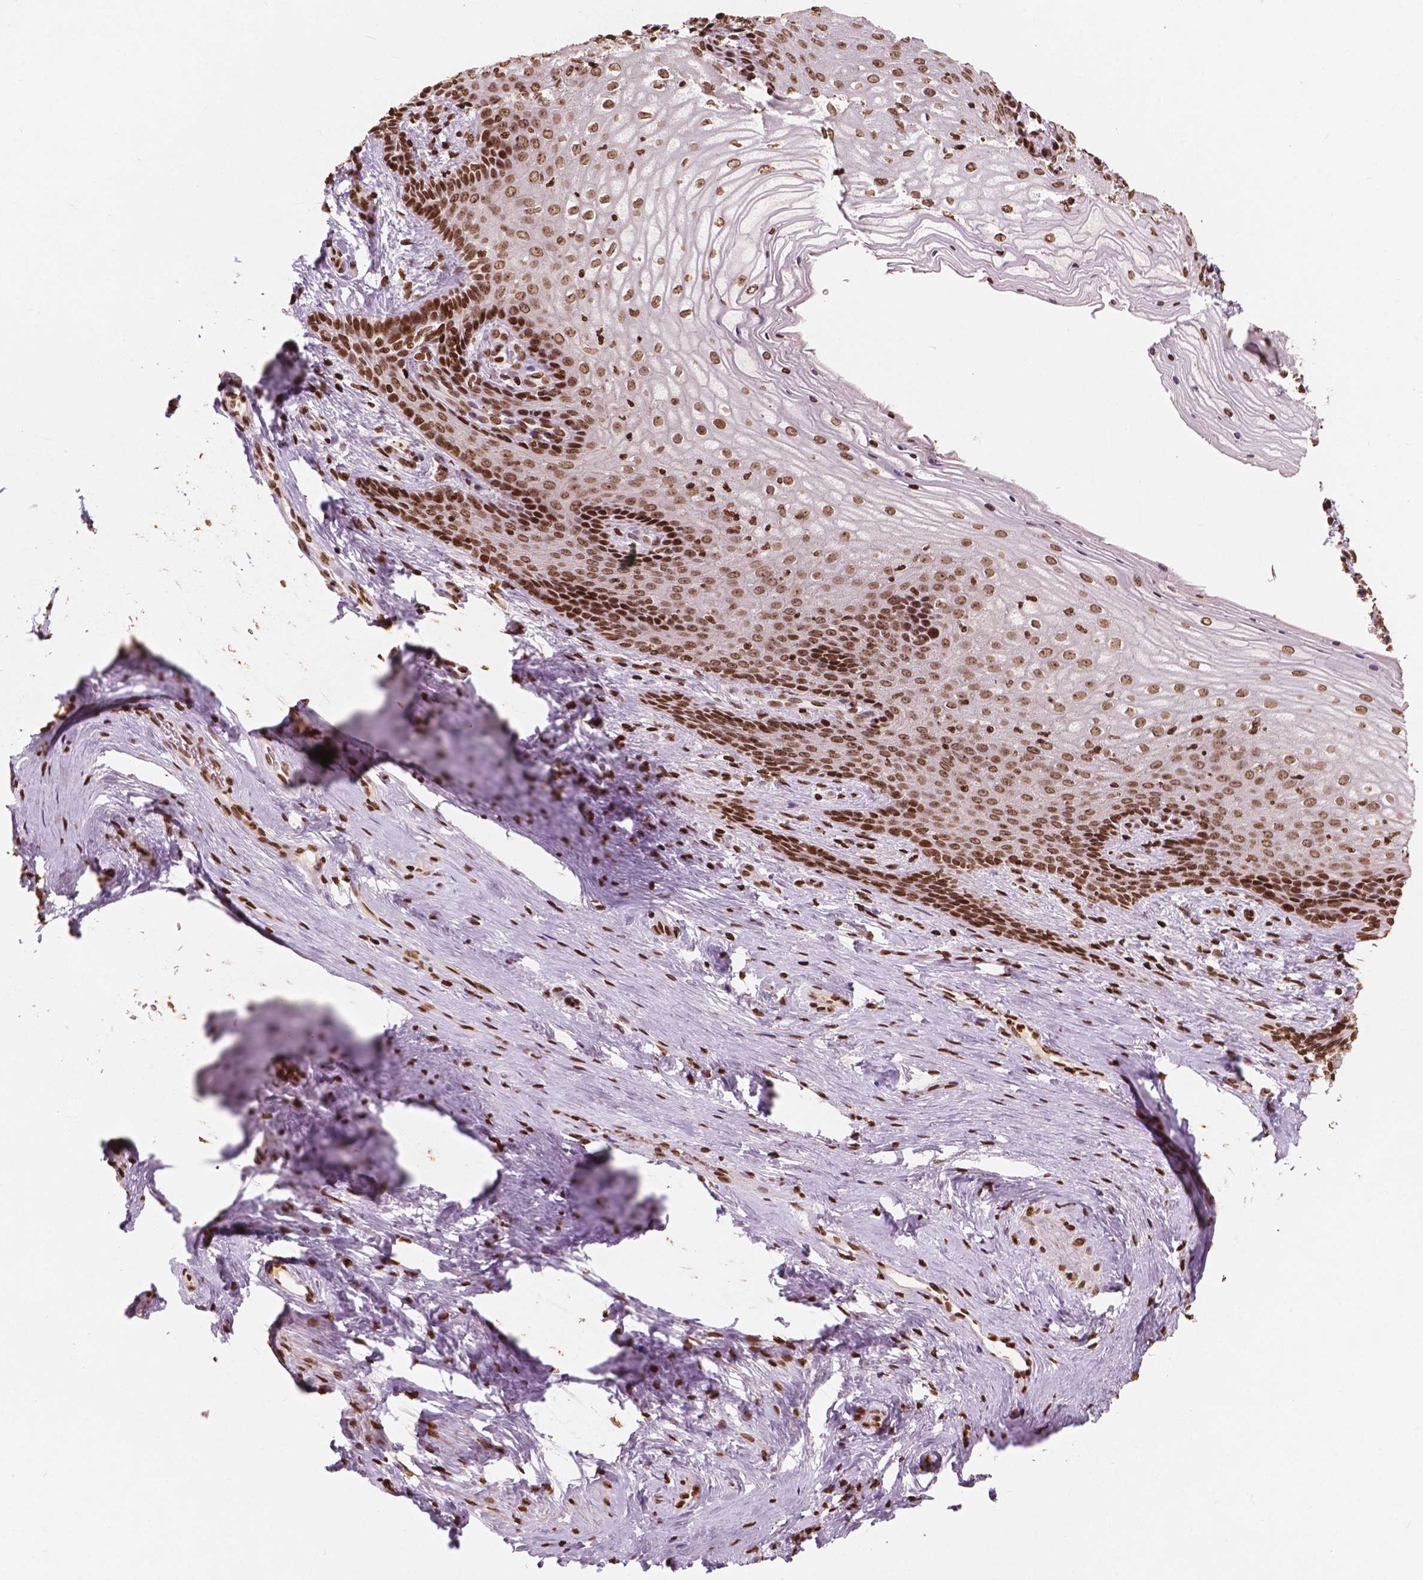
{"staining": {"intensity": "strong", "quantity": ">75%", "location": "nuclear"}, "tissue": "vagina", "cell_type": "Squamous epithelial cells", "image_type": "normal", "snomed": [{"axis": "morphology", "description": "Normal tissue, NOS"}, {"axis": "topography", "description": "Vagina"}], "caption": "Normal vagina was stained to show a protein in brown. There is high levels of strong nuclear expression in about >75% of squamous epithelial cells. The protein is shown in brown color, while the nuclei are stained blue.", "gene": "H3C7", "patient": {"sex": "female", "age": 45}}